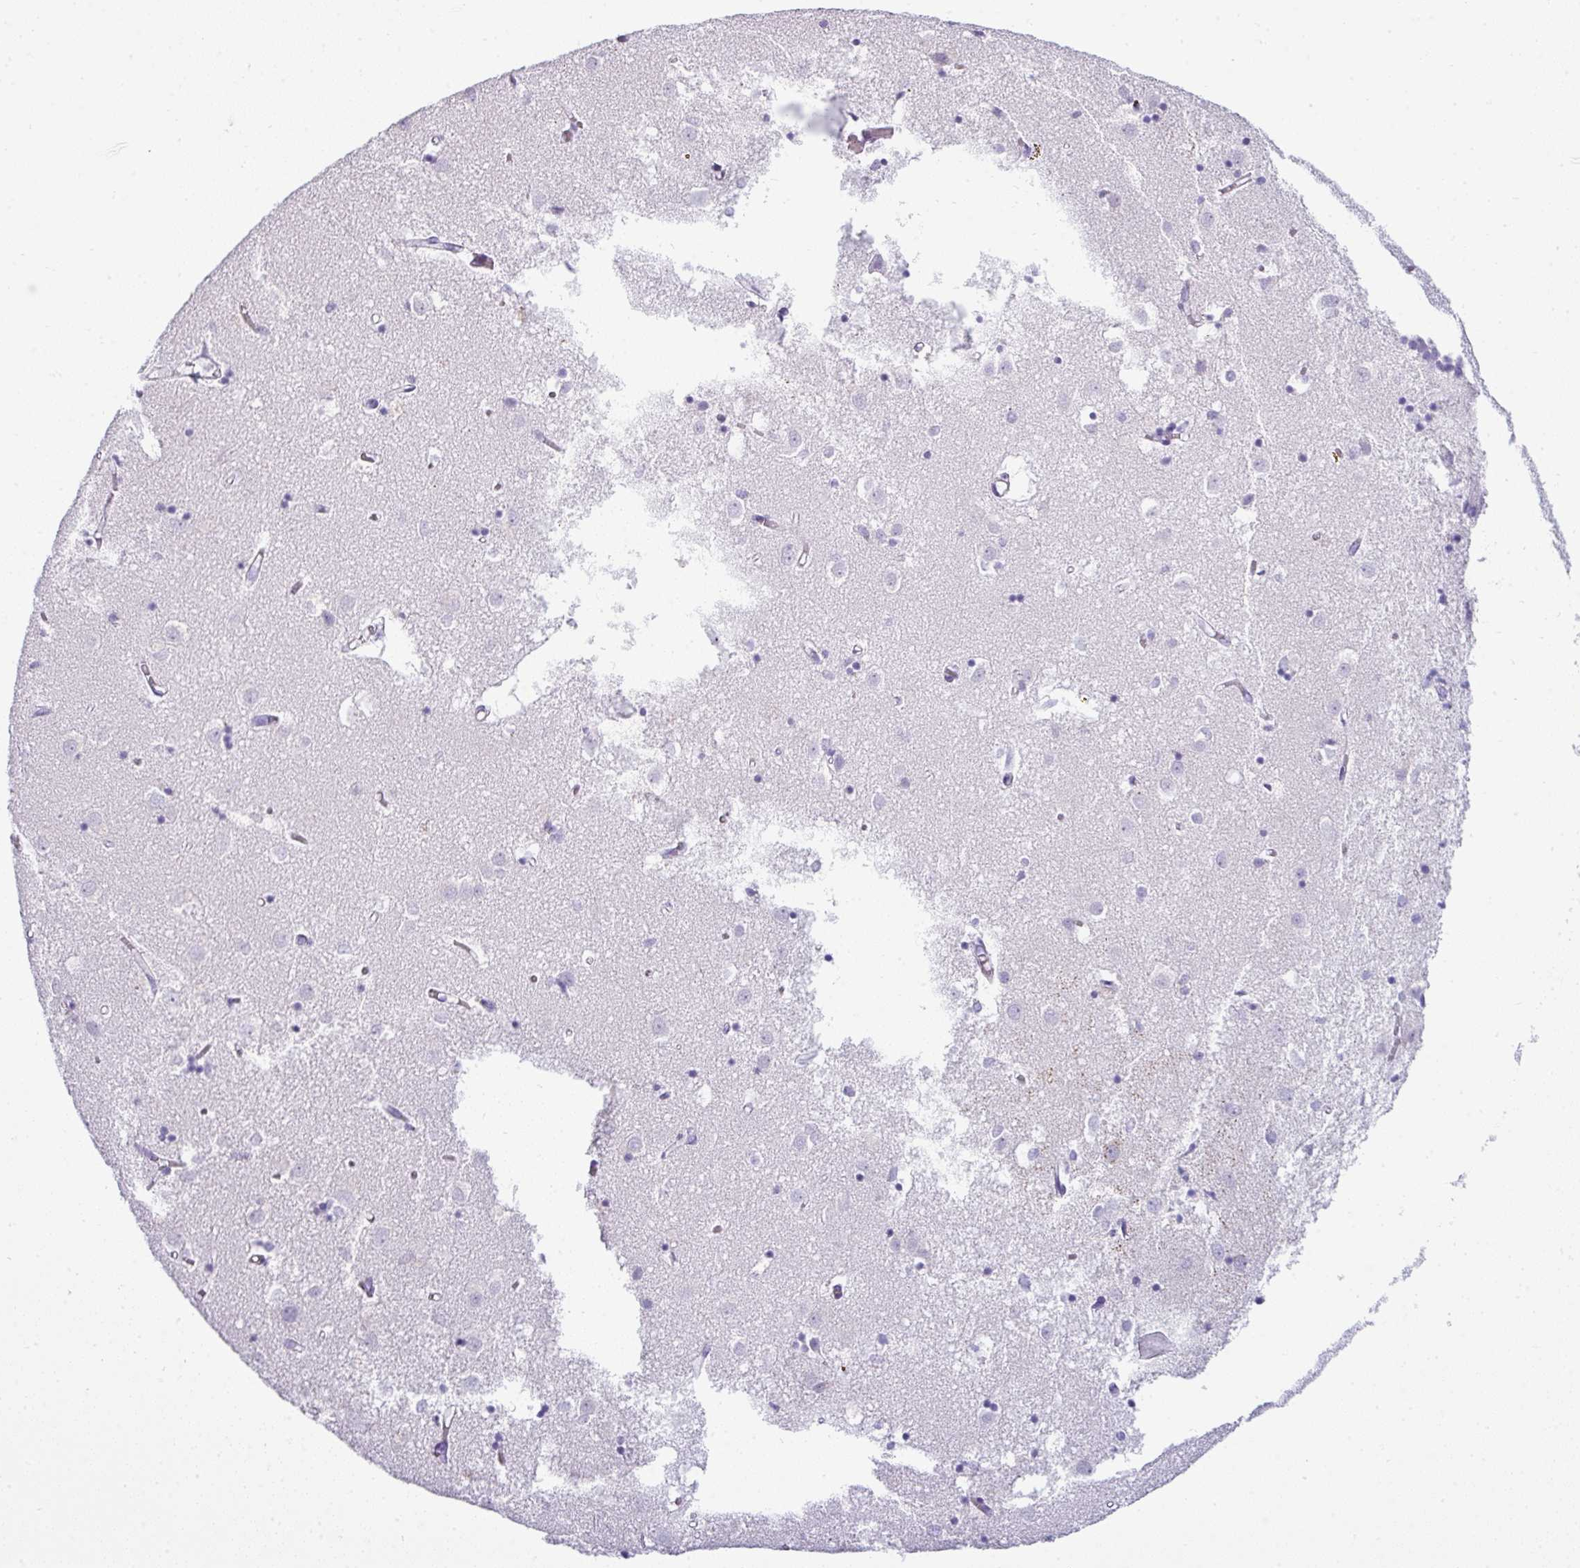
{"staining": {"intensity": "negative", "quantity": "none", "location": "none"}, "tissue": "caudate", "cell_type": "Glial cells", "image_type": "normal", "snomed": [{"axis": "morphology", "description": "Normal tissue, NOS"}, {"axis": "topography", "description": "Lateral ventricle wall"}], "caption": "High power microscopy histopathology image of an immunohistochemistry (IHC) image of benign caudate, revealing no significant staining in glial cells. (Stains: DAB IHC with hematoxylin counter stain, Microscopy: brightfield microscopy at high magnification).", "gene": "VCX2", "patient": {"sex": "male", "age": 70}}